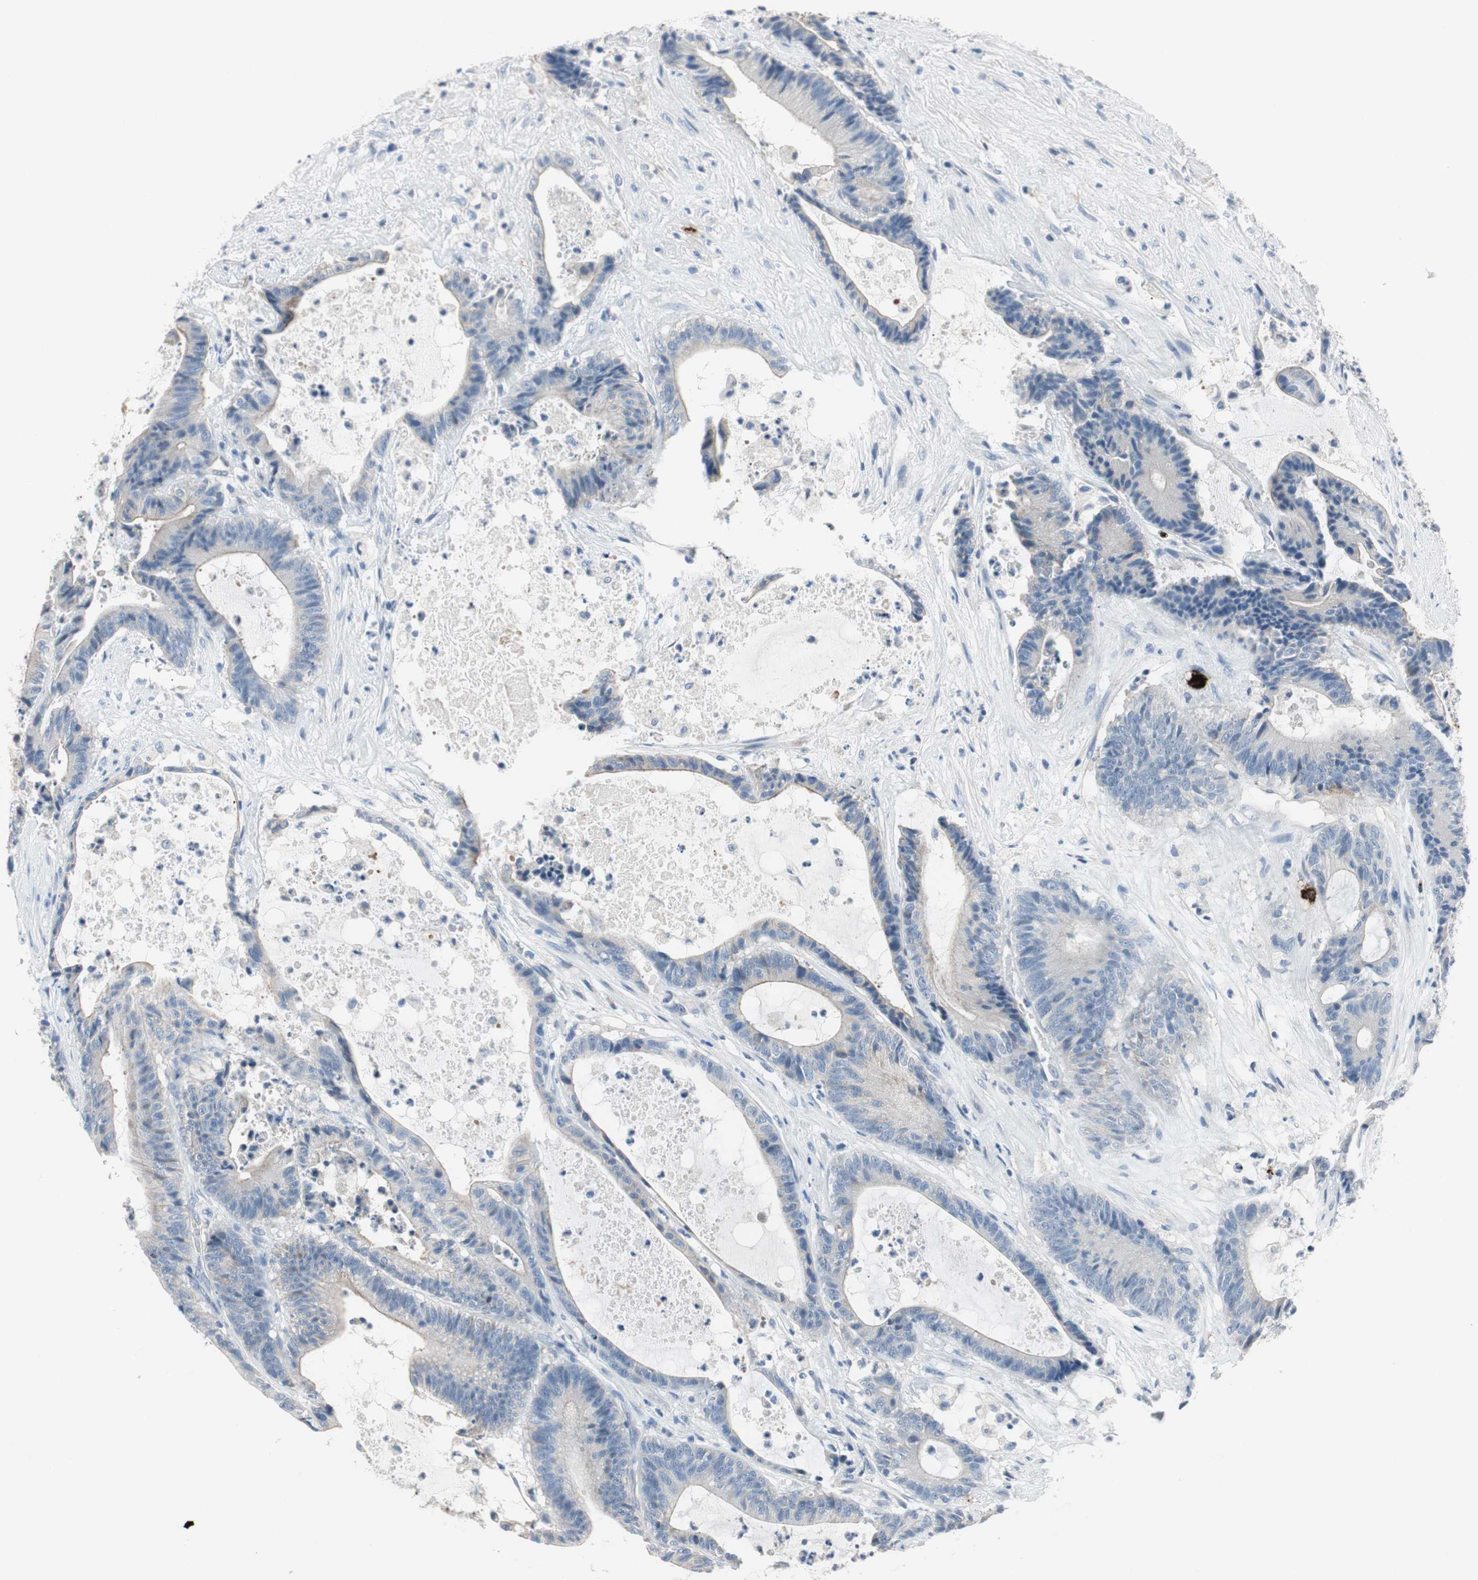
{"staining": {"intensity": "negative", "quantity": "none", "location": "none"}, "tissue": "colorectal cancer", "cell_type": "Tumor cells", "image_type": "cancer", "snomed": [{"axis": "morphology", "description": "Adenocarcinoma, NOS"}, {"axis": "topography", "description": "Colon"}], "caption": "IHC image of neoplastic tissue: human adenocarcinoma (colorectal) stained with DAB (3,3'-diaminobenzidine) displays no significant protein staining in tumor cells. (DAB (3,3'-diaminobenzidine) immunohistochemistry visualized using brightfield microscopy, high magnification).", "gene": "CPA3", "patient": {"sex": "female", "age": 84}}